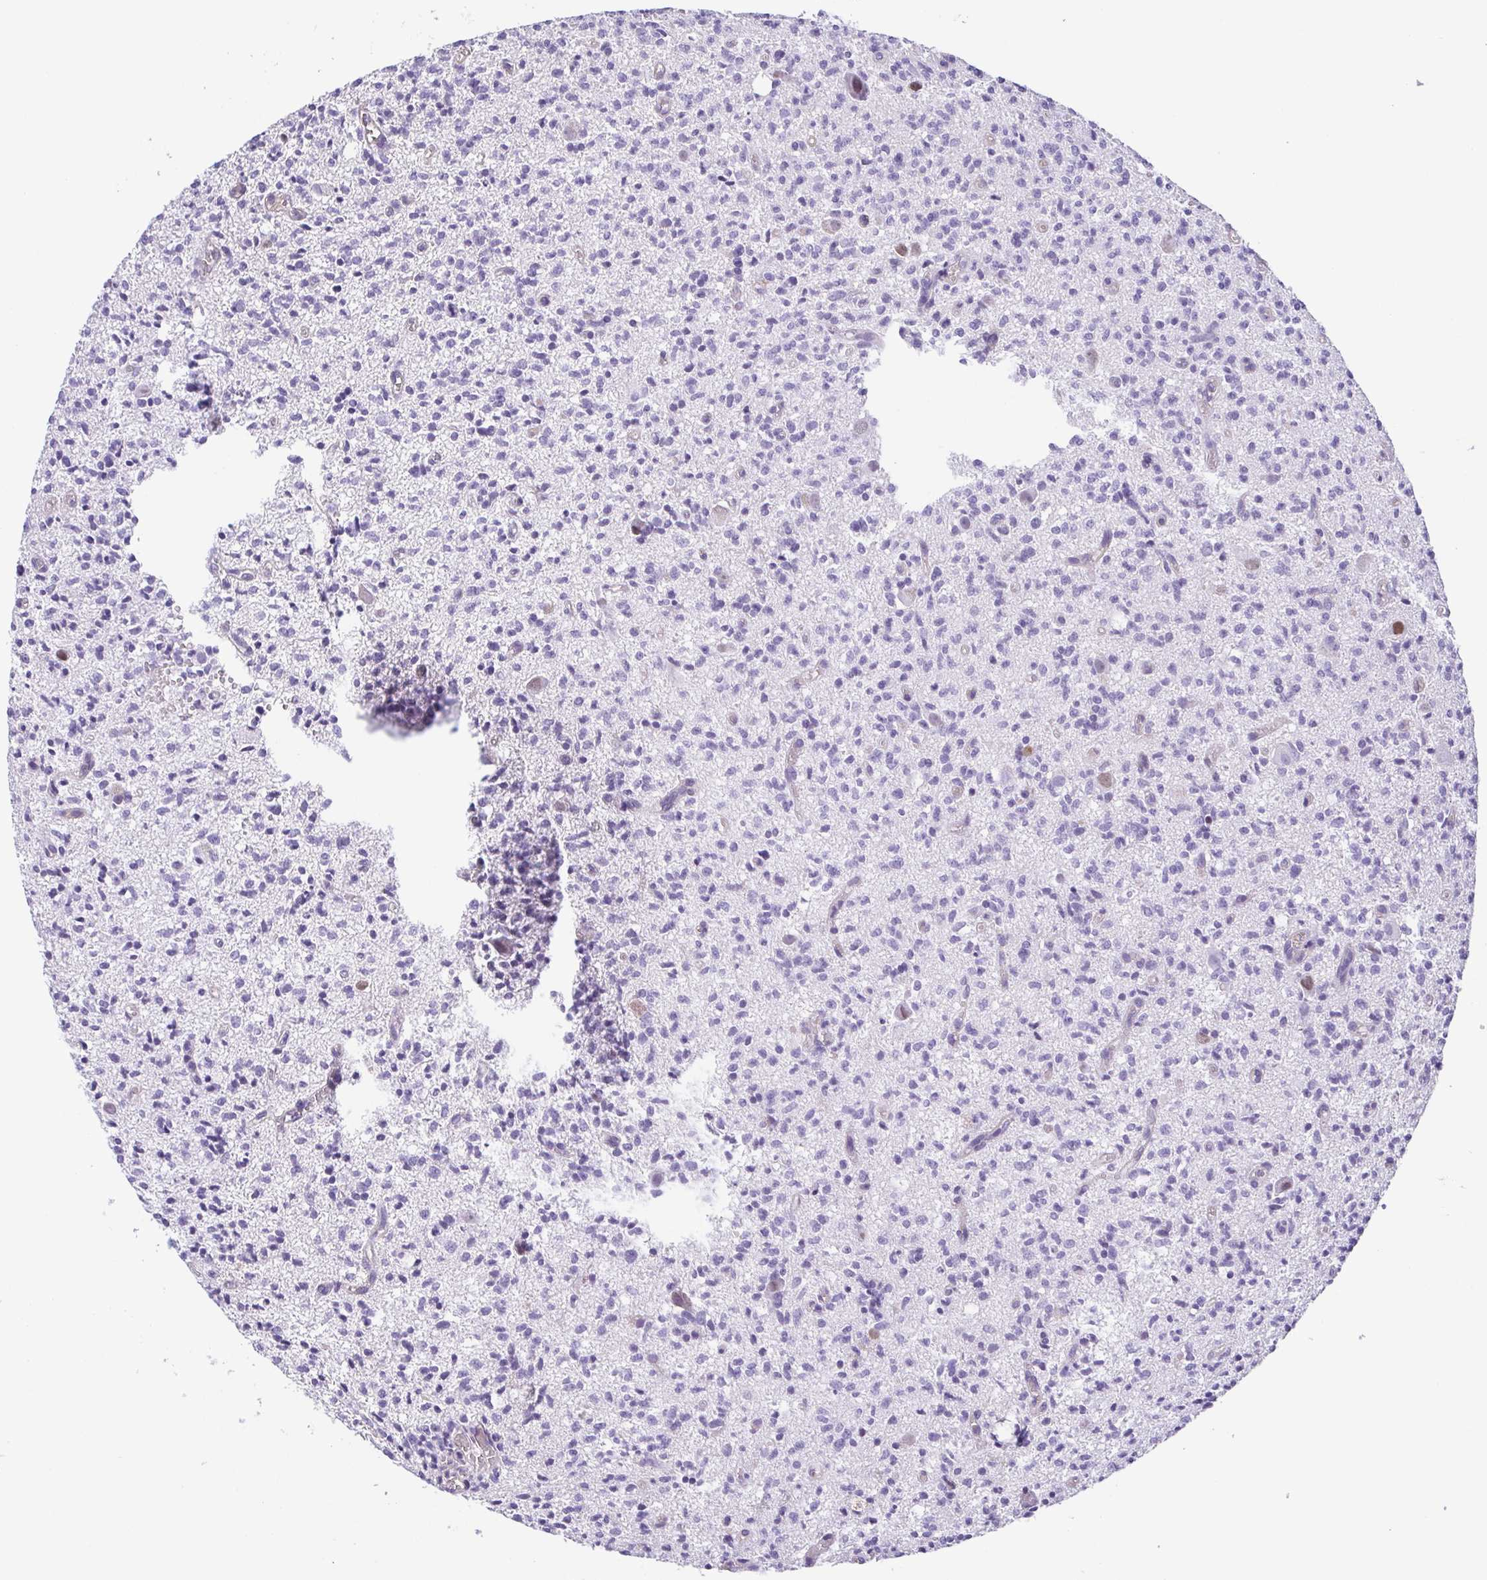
{"staining": {"intensity": "negative", "quantity": "none", "location": "none"}, "tissue": "glioma", "cell_type": "Tumor cells", "image_type": "cancer", "snomed": [{"axis": "morphology", "description": "Glioma, malignant, Low grade"}, {"axis": "topography", "description": "Brain"}], "caption": "Tumor cells are negative for protein expression in human glioma.", "gene": "MYL6", "patient": {"sex": "male", "age": 64}}